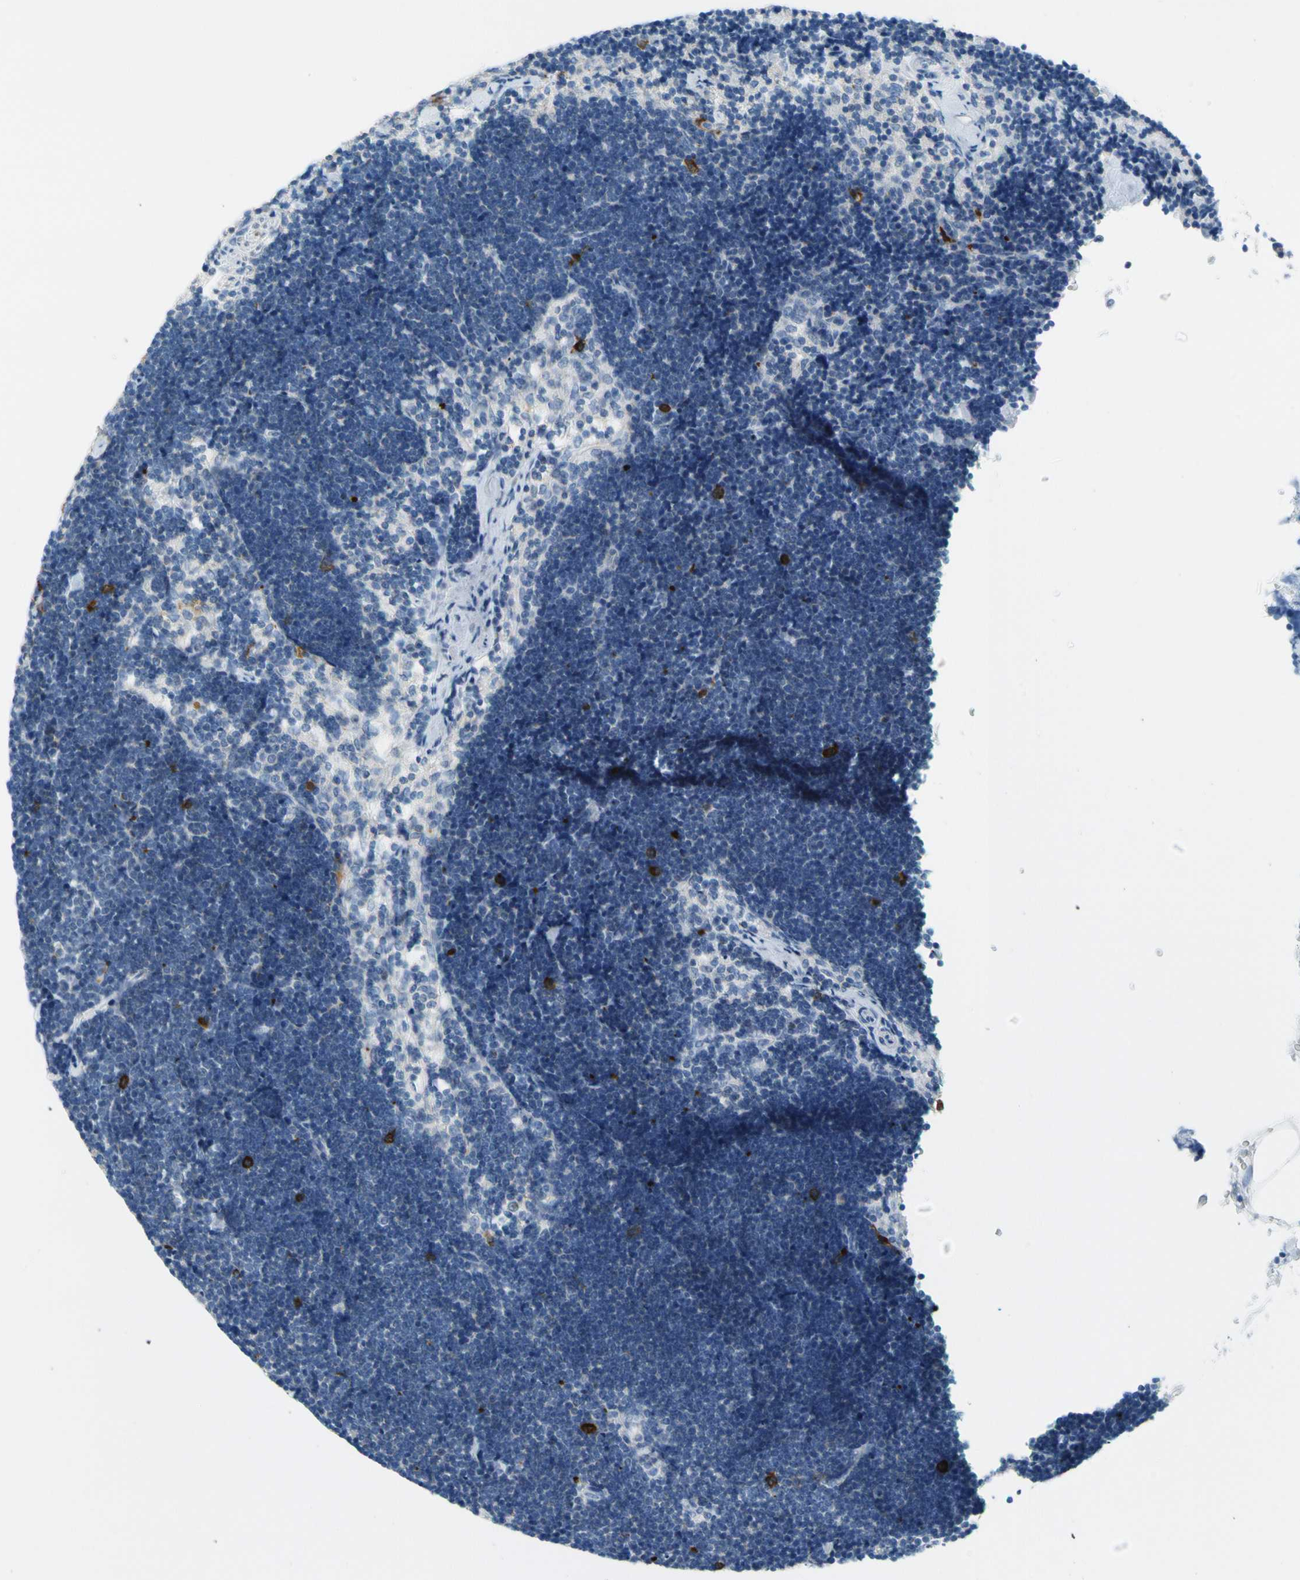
{"staining": {"intensity": "strong", "quantity": ">75%", "location": "cytoplasmic/membranous"}, "tissue": "lymph node", "cell_type": "Germinal center cells", "image_type": "normal", "snomed": [{"axis": "morphology", "description": "Normal tissue, NOS"}, {"axis": "topography", "description": "Lymph node"}], "caption": "A high amount of strong cytoplasmic/membranous positivity is present in about >75% of germinal center cells in unremarkable lymph node. (brown staining indicates protein expression, while blue staining denotes nuclei).", "gene": "TACC3", "patient": {"sex": "male", "age": 63}}